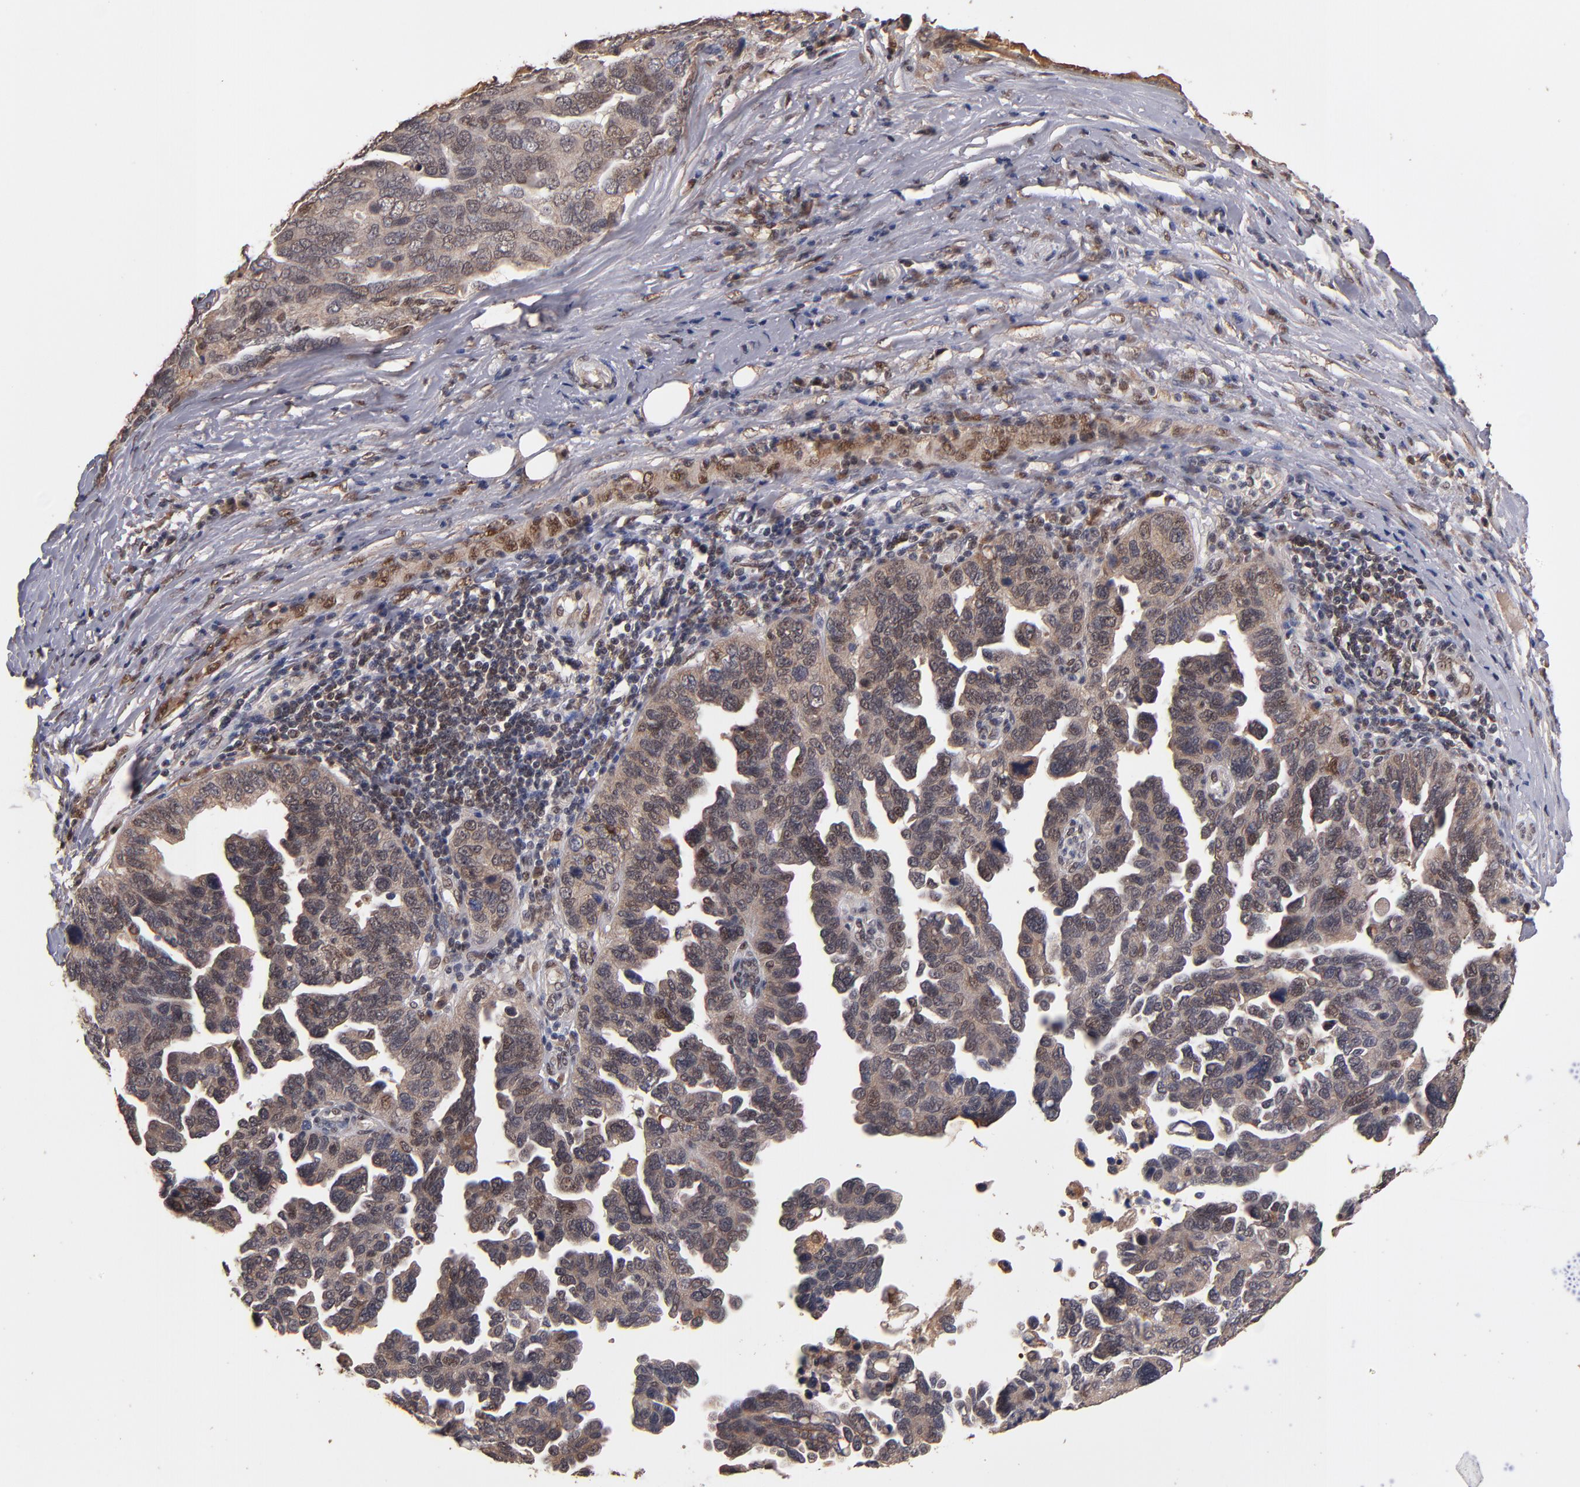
{"staining": {"intensity": "weak", "quantity": ">75%", "location": "cytoplasmic/membranous,nuclear"}, "tissue": "ovarian cancer", "cell_type": "Tumor cells", "image_type": "cancer", "snomed": [{"axis": "morphology", "description": "Cystadenocarcinoma, serous, NOS"}, {"axis": "topography", "description": "Ovary"}], "caption": "Tumor cells reveal weak cytoplasmic/membranous and nuclear expression in approximately >75% of cells in serous cystadenocarcinoma (ovarian). Using DAB (3,3'-diaminobenzidine) (brown) and hematoxylin (blue) stains, captured at high magnification using brightfield microscopy.", "gene": "EAPP", "patient": {"sex": "female", "age": 64}}